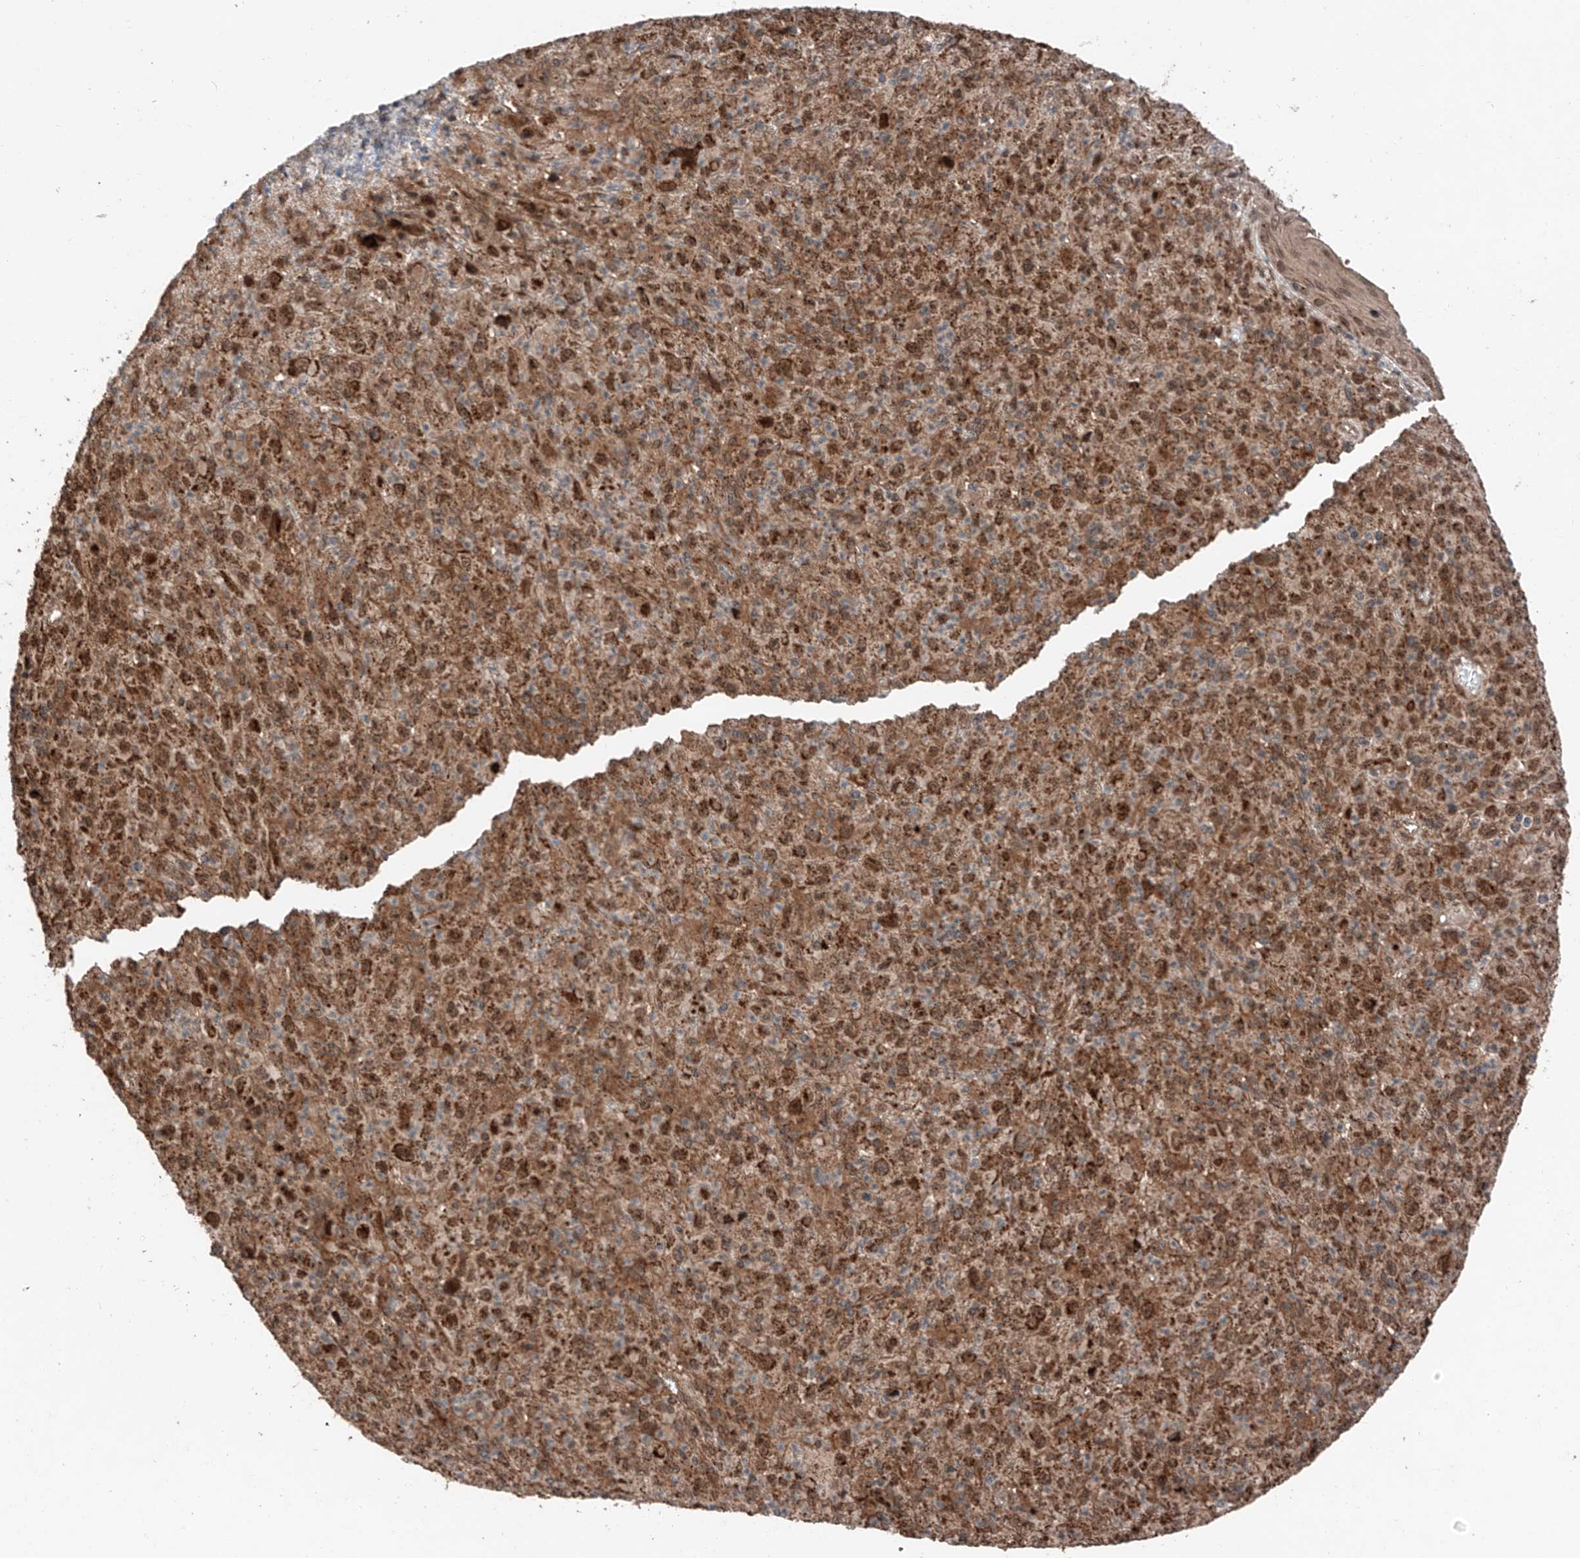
{"staining": {"intensity": "strong", "quantity": ">75%", "location": "cytoplasmic/membranous"}, "tissue": "melanoma", "cell_type": "Tumor cells", "image_type": "cancer", "snomed": [{"axis": "morphology", "description": "Malignant melanoma, Metastatic site"}, {"axis": "topography", "description": "Skin"}], "caption": "Malignant melanoma (metastatic site) stained with a brown dye reveals strong cytoplasmic/membranous positive expression in approximately >75% of tumor cells.", "gene": "ZSCAN29", "patient": {"sex": "female", "age": 56}}